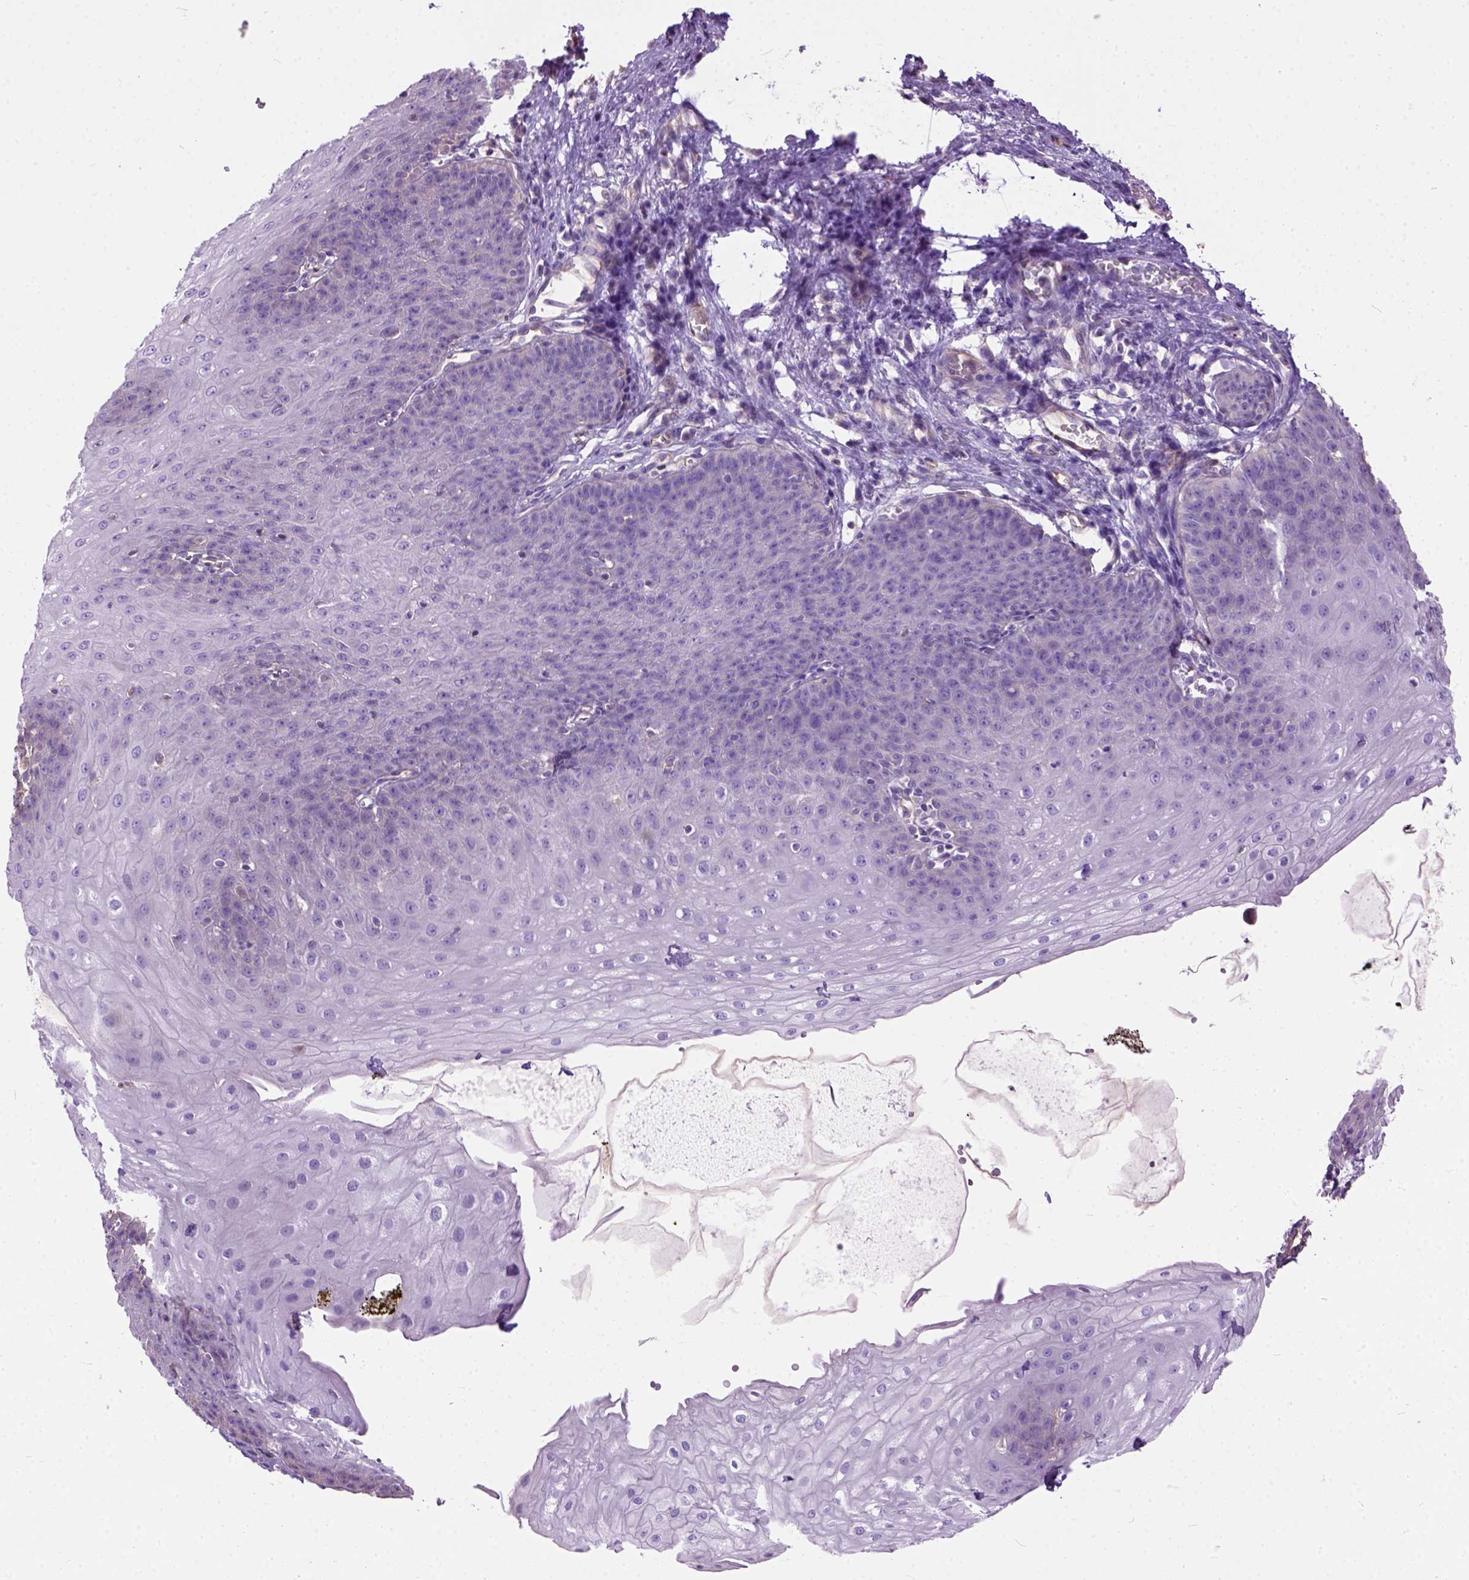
{"staining": {"intensity": "negative", "quantity": "none", "location": "none"}, "tissue": "esophagus", "cell_type": "Squamous epithelial cells", "image_type": "normal", "snomed": [{"axis": "morphology", "description": "Normal tissue, NOS"}, {"axis": "topography", "description": "Esophagus"}], "caption": "An immunohistochemistry (IHC) micrograph of benign esophagus is shown. There is no staining in squamous epithelial cells of esophagus. Nuclei are stained in blue.", "gene": "SEMA4F", "patient": {"sex": "male", "age": 71}}